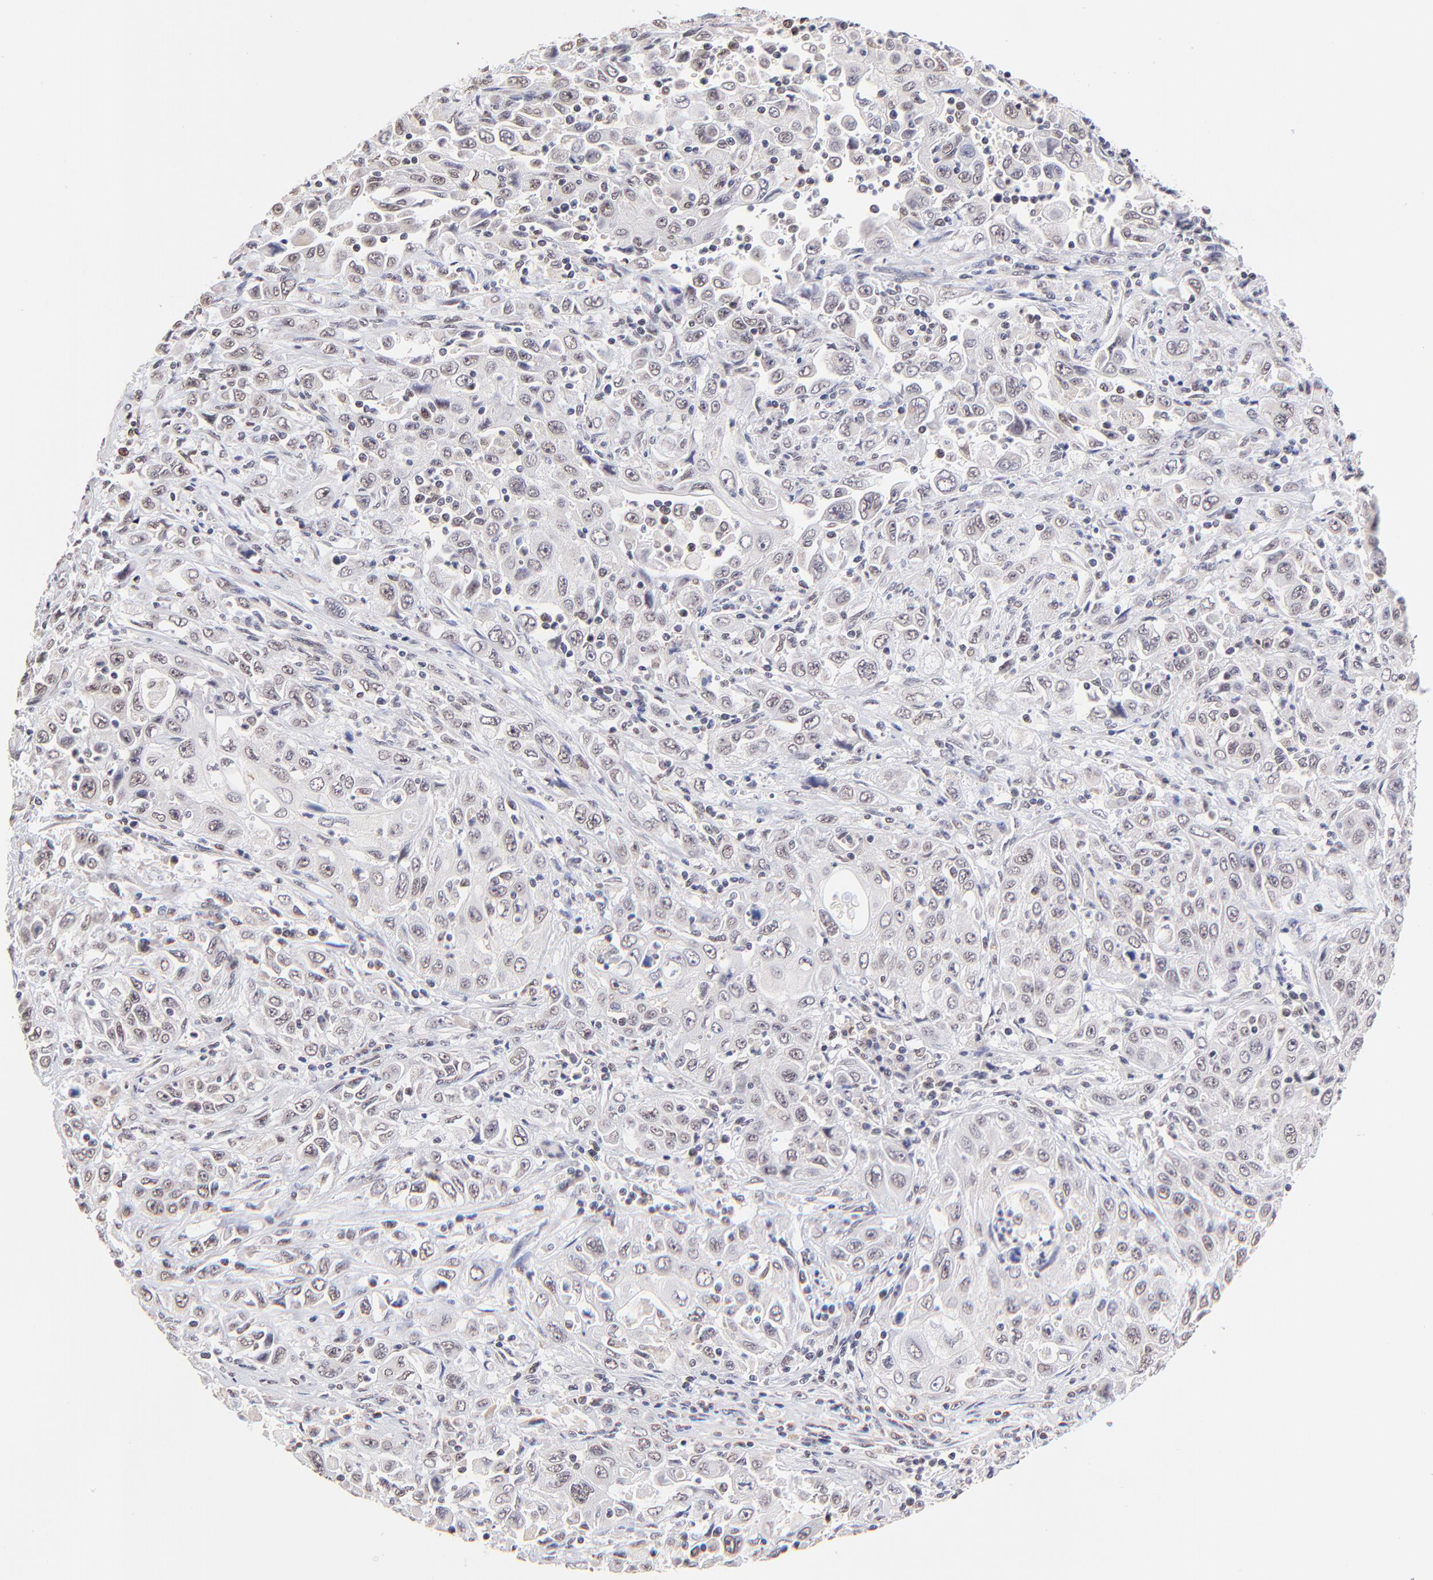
{"staining": {"intensity": "weak", "quantity": "25%-75%", "location": "nuclear"}, "tissue": "pancreatic cancer", "cell_type": "Tumor cells", "image_type": "cancer", "snomed": [{"axis": "morphology", "description": "Adenocarcinoma, NOS"}, {"axis": "topography", "description": "Pancreas"}], "caption": "Protein staining exhibits weak nuclear positivity in about 25%-75% of tumor cells in pancreatic cancer (adenocarcinoma).", "gene": "ZNF670", "patient": {"sex": "male", "age": 70}}